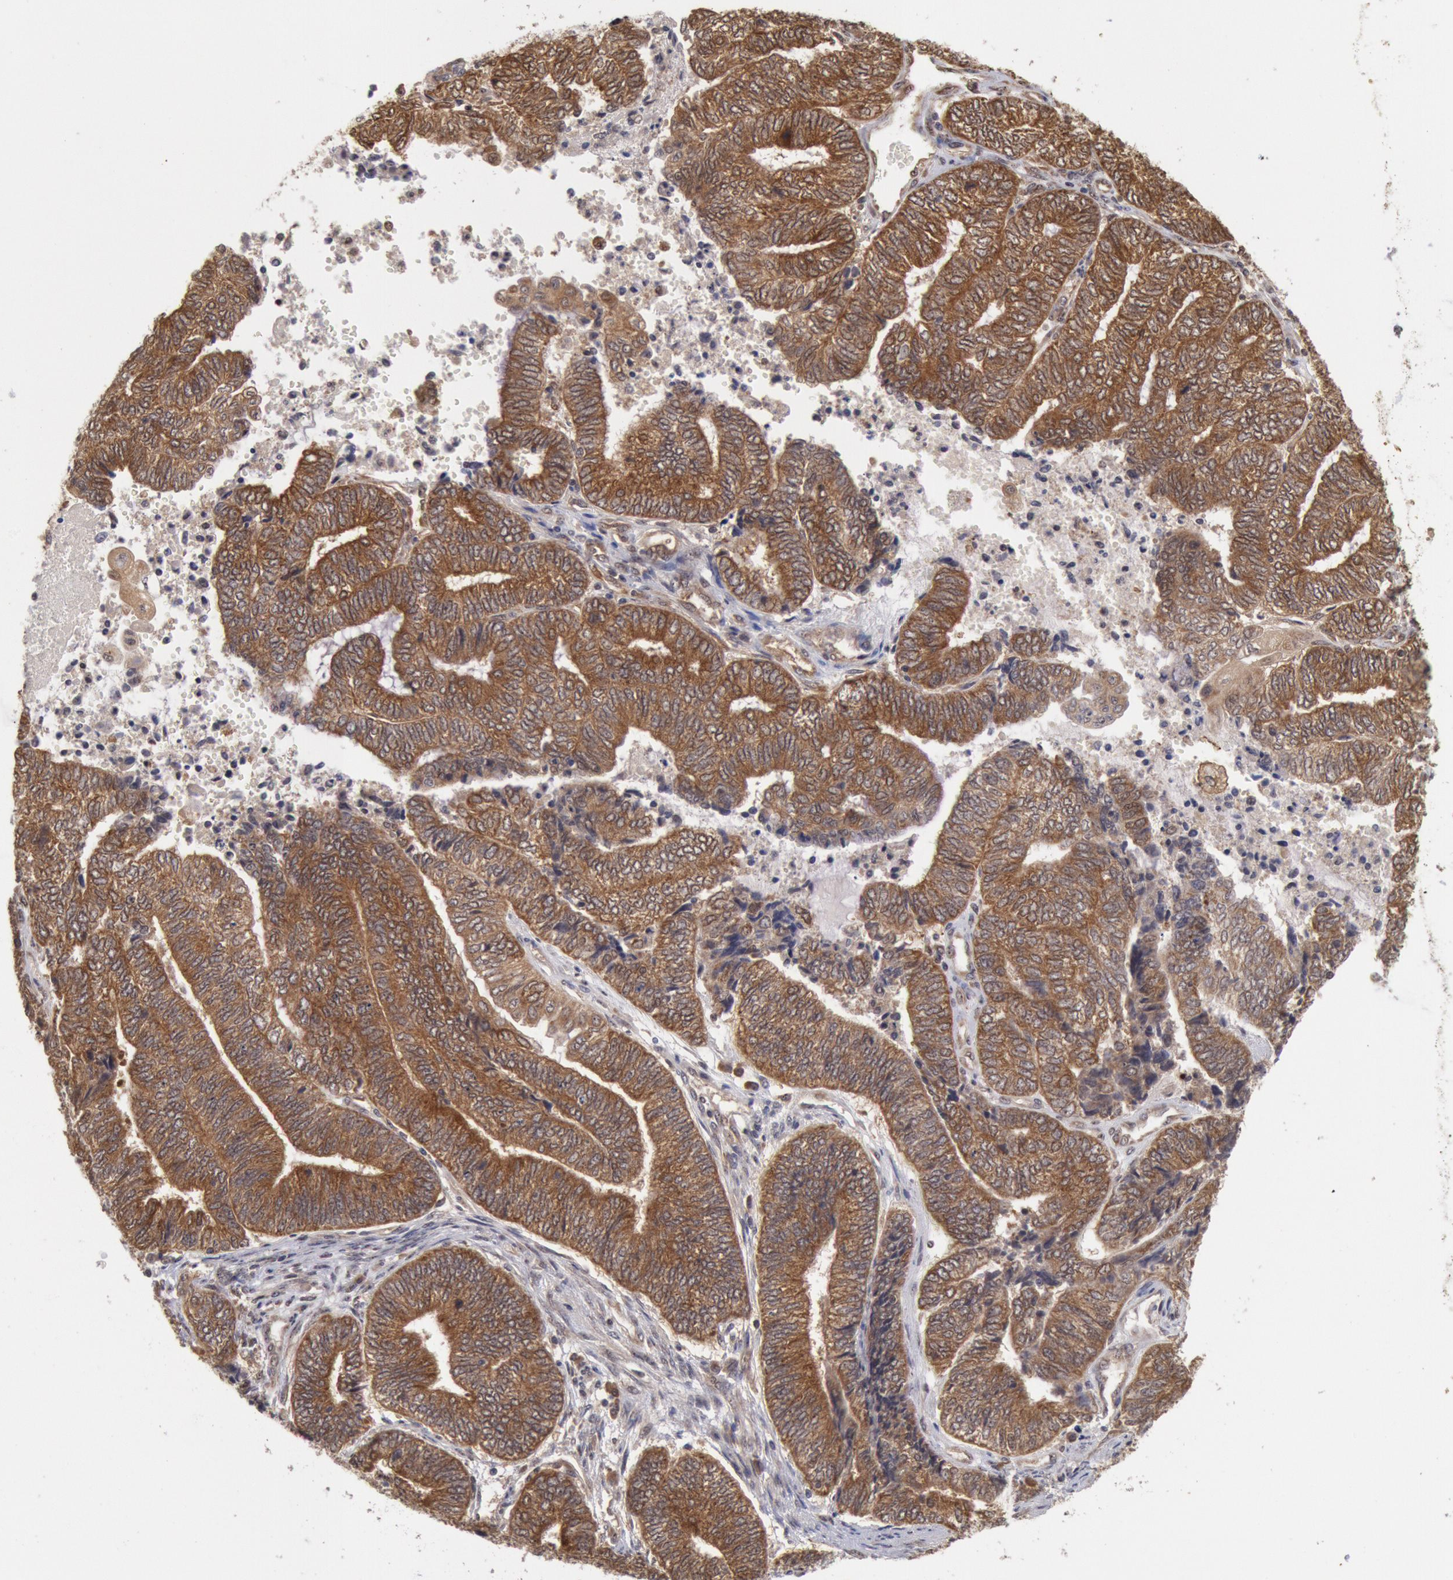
{"staining": {"intensity": "strong", "quantity": ">75%", "location": "cytoplasmic/membranous"}, "tissue": "endometrial cancer", "cell_type": "Tumor cells", "image_type": "cancer", "snomed": [{"axis": "morphology", "description": "Adenocarcinoma, NOS"}, {"axis": "topography", "description": "Uterus"}, {"axis": "topography", "description": "Endometrium"}], "caption": "Immunohistochemistry (IHC) histopathology image of neoplastic tissue: adenocarcinoma (endometrial) stained using immunohistochemistry (IHC) exhibits high levels of strong protein expression localized specifically in the cytoplasmic/membranous of tumor cells, appearing as a cytoplasmic/membranous brown color.", "gene": "STX17", "patient": {"sex": "female", "age": 70}}